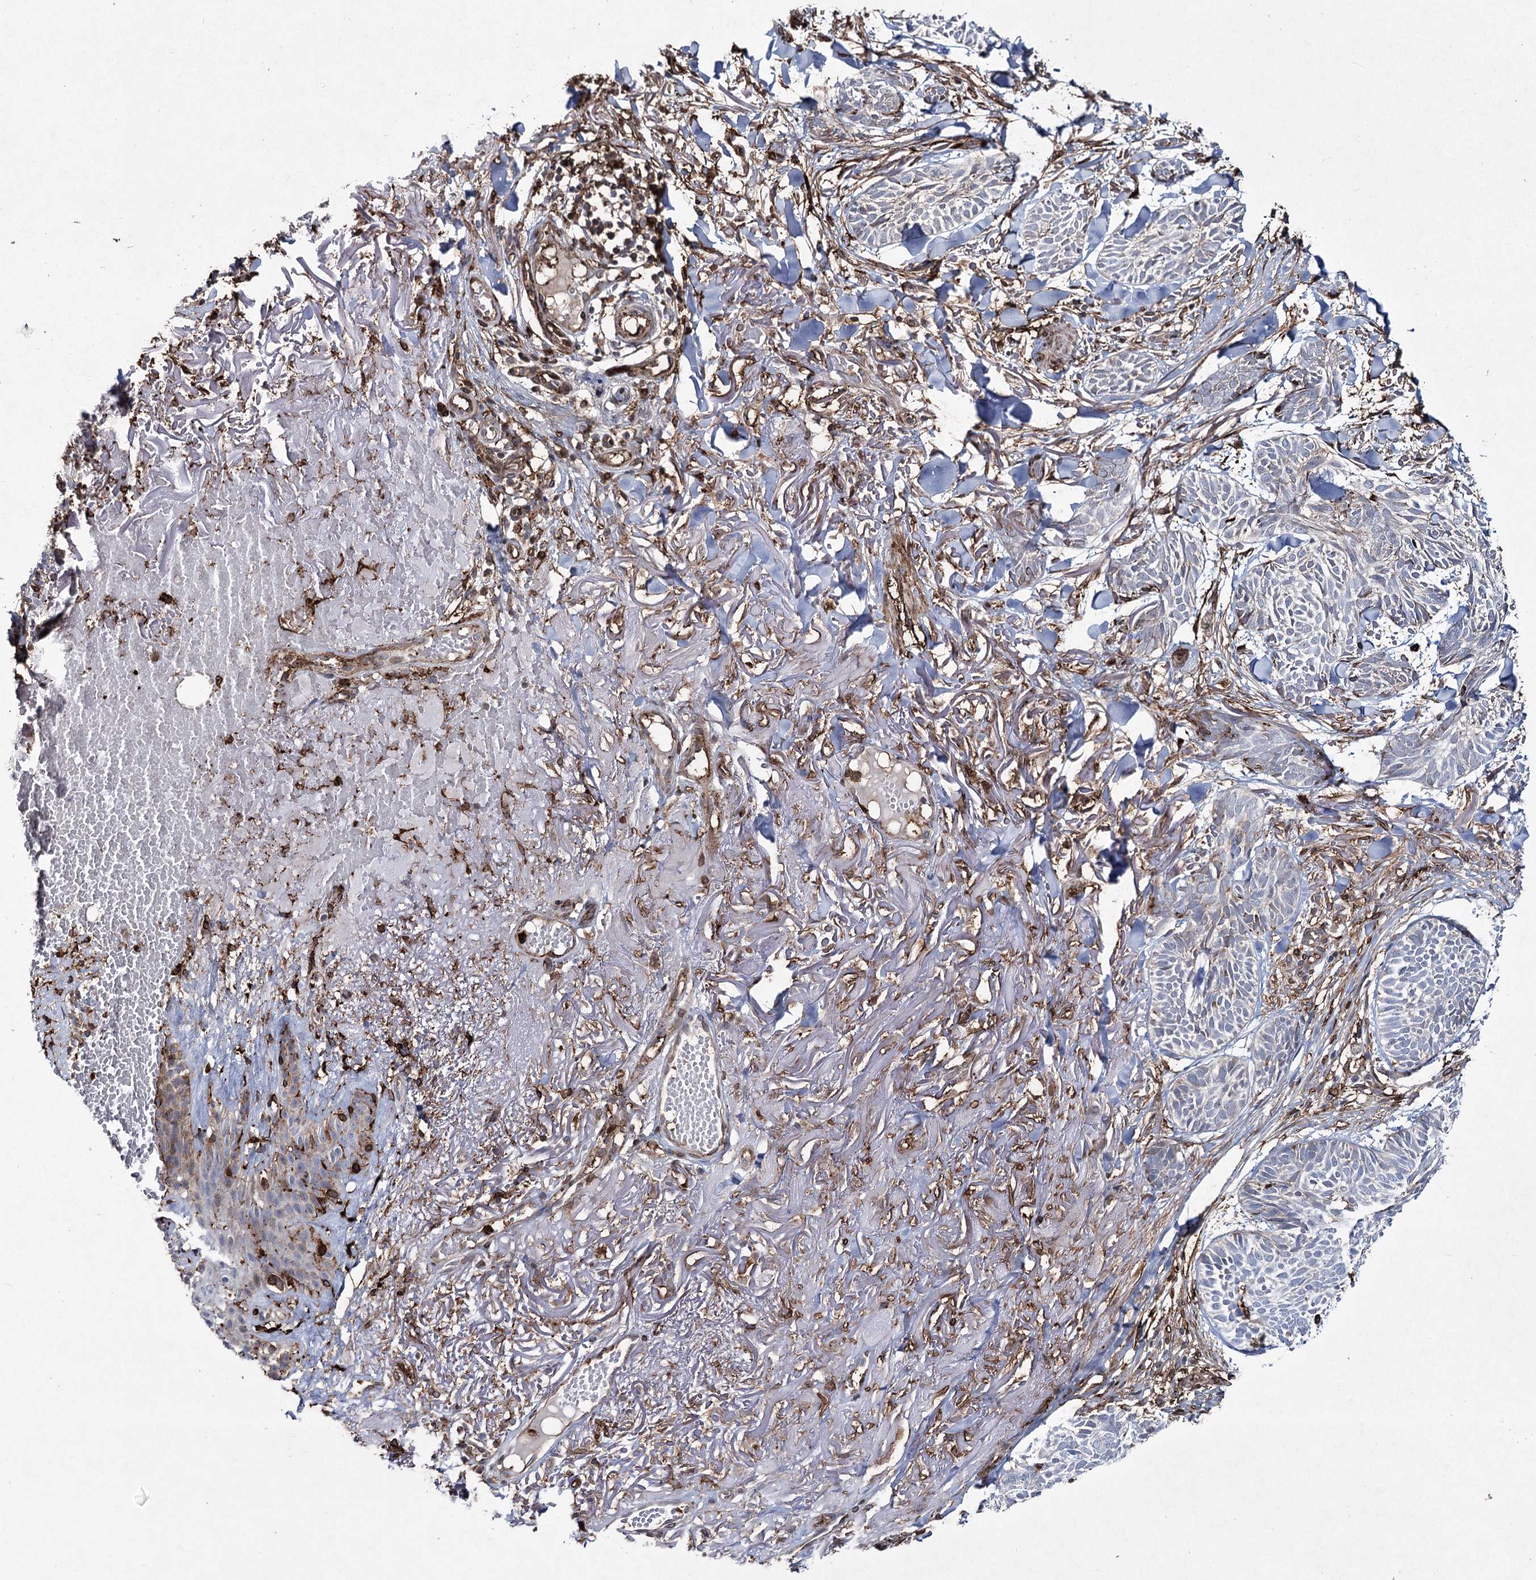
{"staining": {"intensity": "negative", "quantity": "none", "location": "none"}, "tissue": "skin cancer", "cell_type": "Tumor cells", "image_type": "cancer", "snomed": [{"axis": "morphology", "description": "Normal tissue, NOS"}, {"axis": "morphology", "description": "Basal cell carcinoma"}, {"axis": "topography", "description": "Skin"}], "caption": "This is a histopathology image of IHC staining of skin cancer (basal cell carcinoma), which shows no staining in tumor cells.", "gene": "DCUN1D4", "patient": {"sex": "male", "age": 66}}